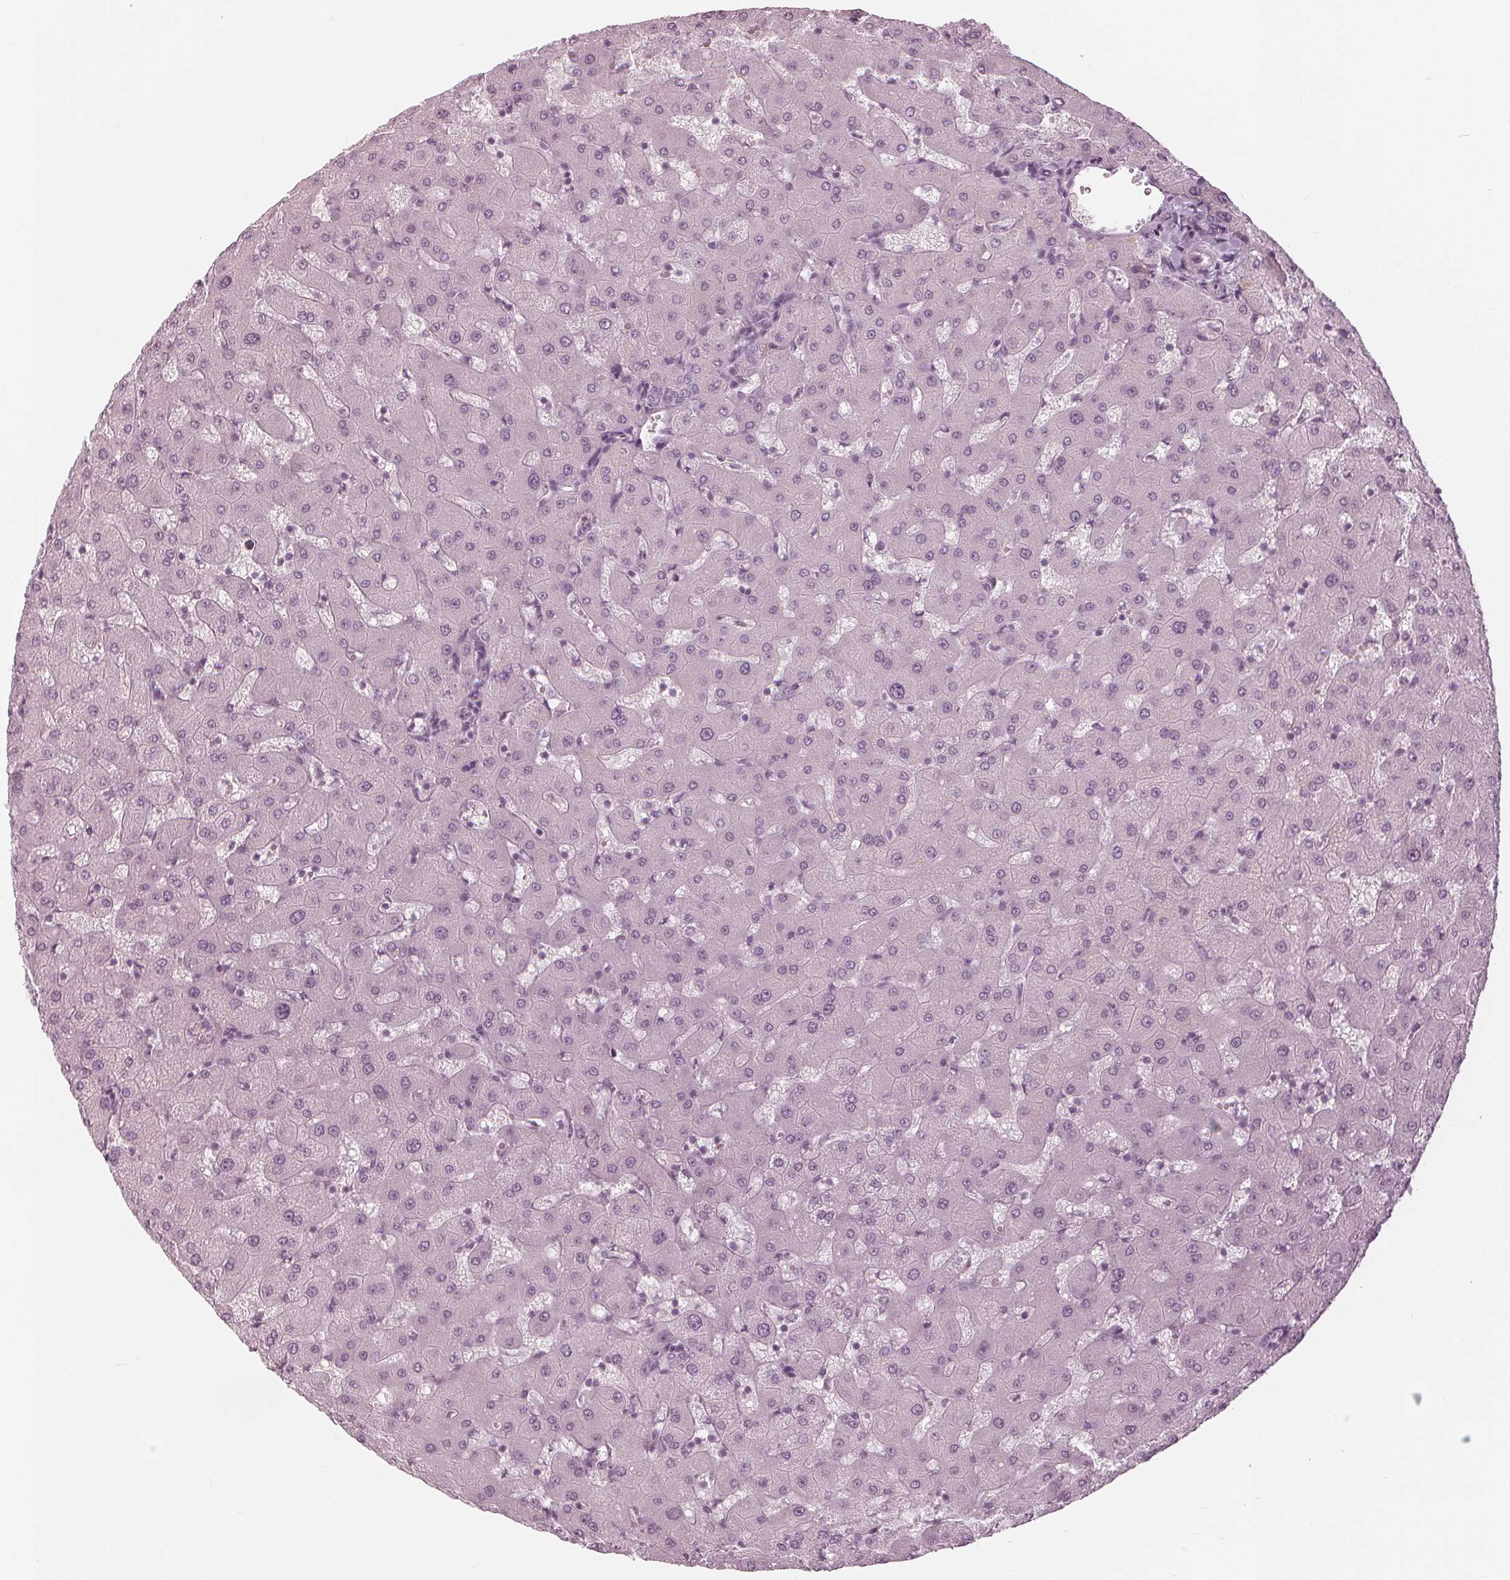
{"staining": {"intensity": "negative", "quantity": "none", "location": "none"}, "tissue": "liver", "cell_type": "Cholangiocytes", "image_type": "normal", "snomed": [{"axis": "morphology", "description": "Normal tissue, NOS"}, {"axis": "topography", "description": "Liver"}], "caption": "The histopathology image demonstrates no staining of cholangiocytes in unremarkable liver.", "gene": "PAEP", "patient": {"sex": "female", "age": 63}}